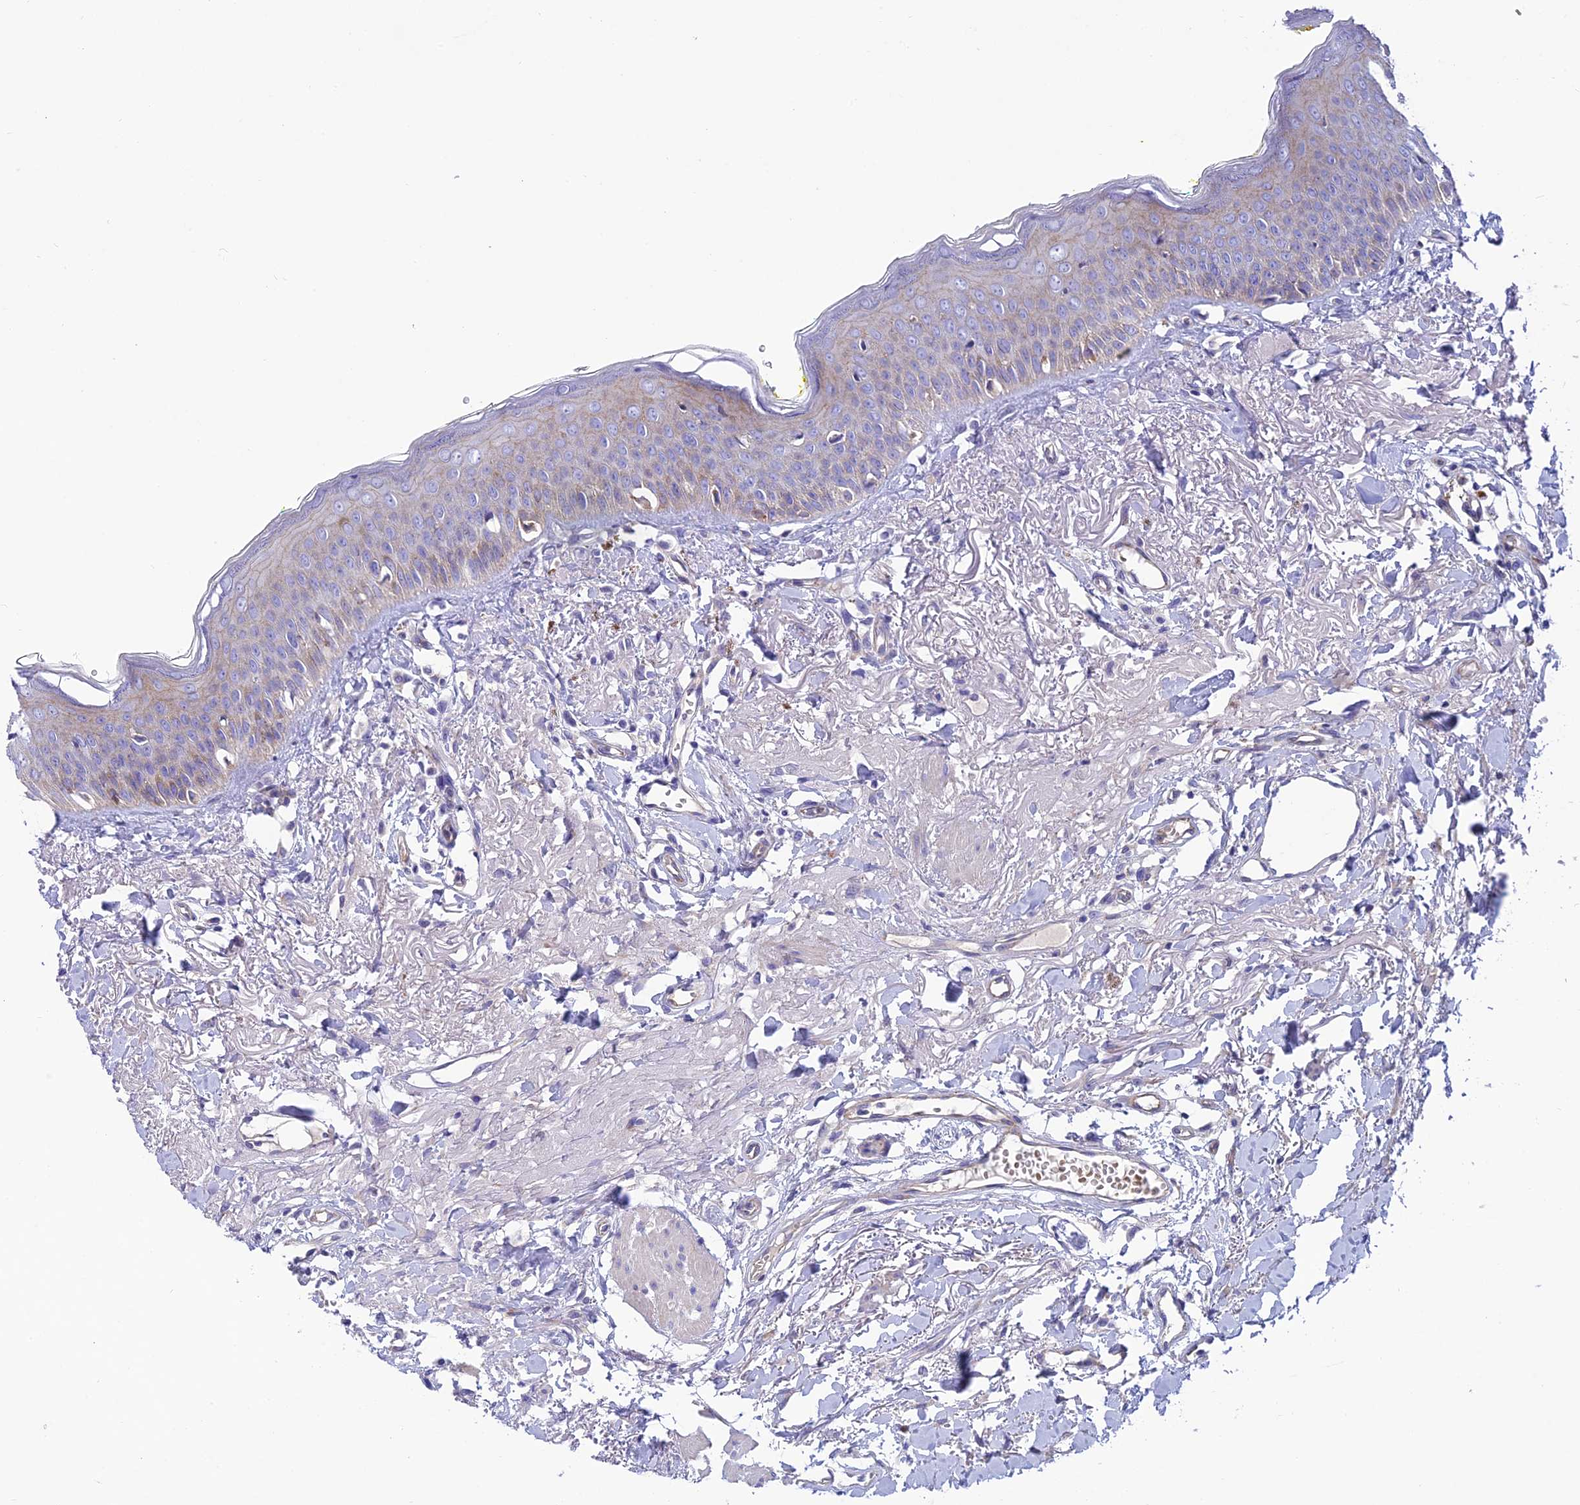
{"staining": {"intensity": "weak", "quantity": "<25%", "location": "cytoplasmic/membranous"}, "tissue": "oral mucosa", "cell_type": "Squamous epithelial cells", "image_type": "normal", "snomed": [{"axis": "morphology", "description": "Normal tissue, NOS"}, {"axis": "topography", "description": "Oral tissue"}], "caption": "The photomicrograph exhibits no significant expression in squamous epithelial cells of oral mucosa.", "gene": "MACIR", "patient": {"sex": "female", "age": 70}}